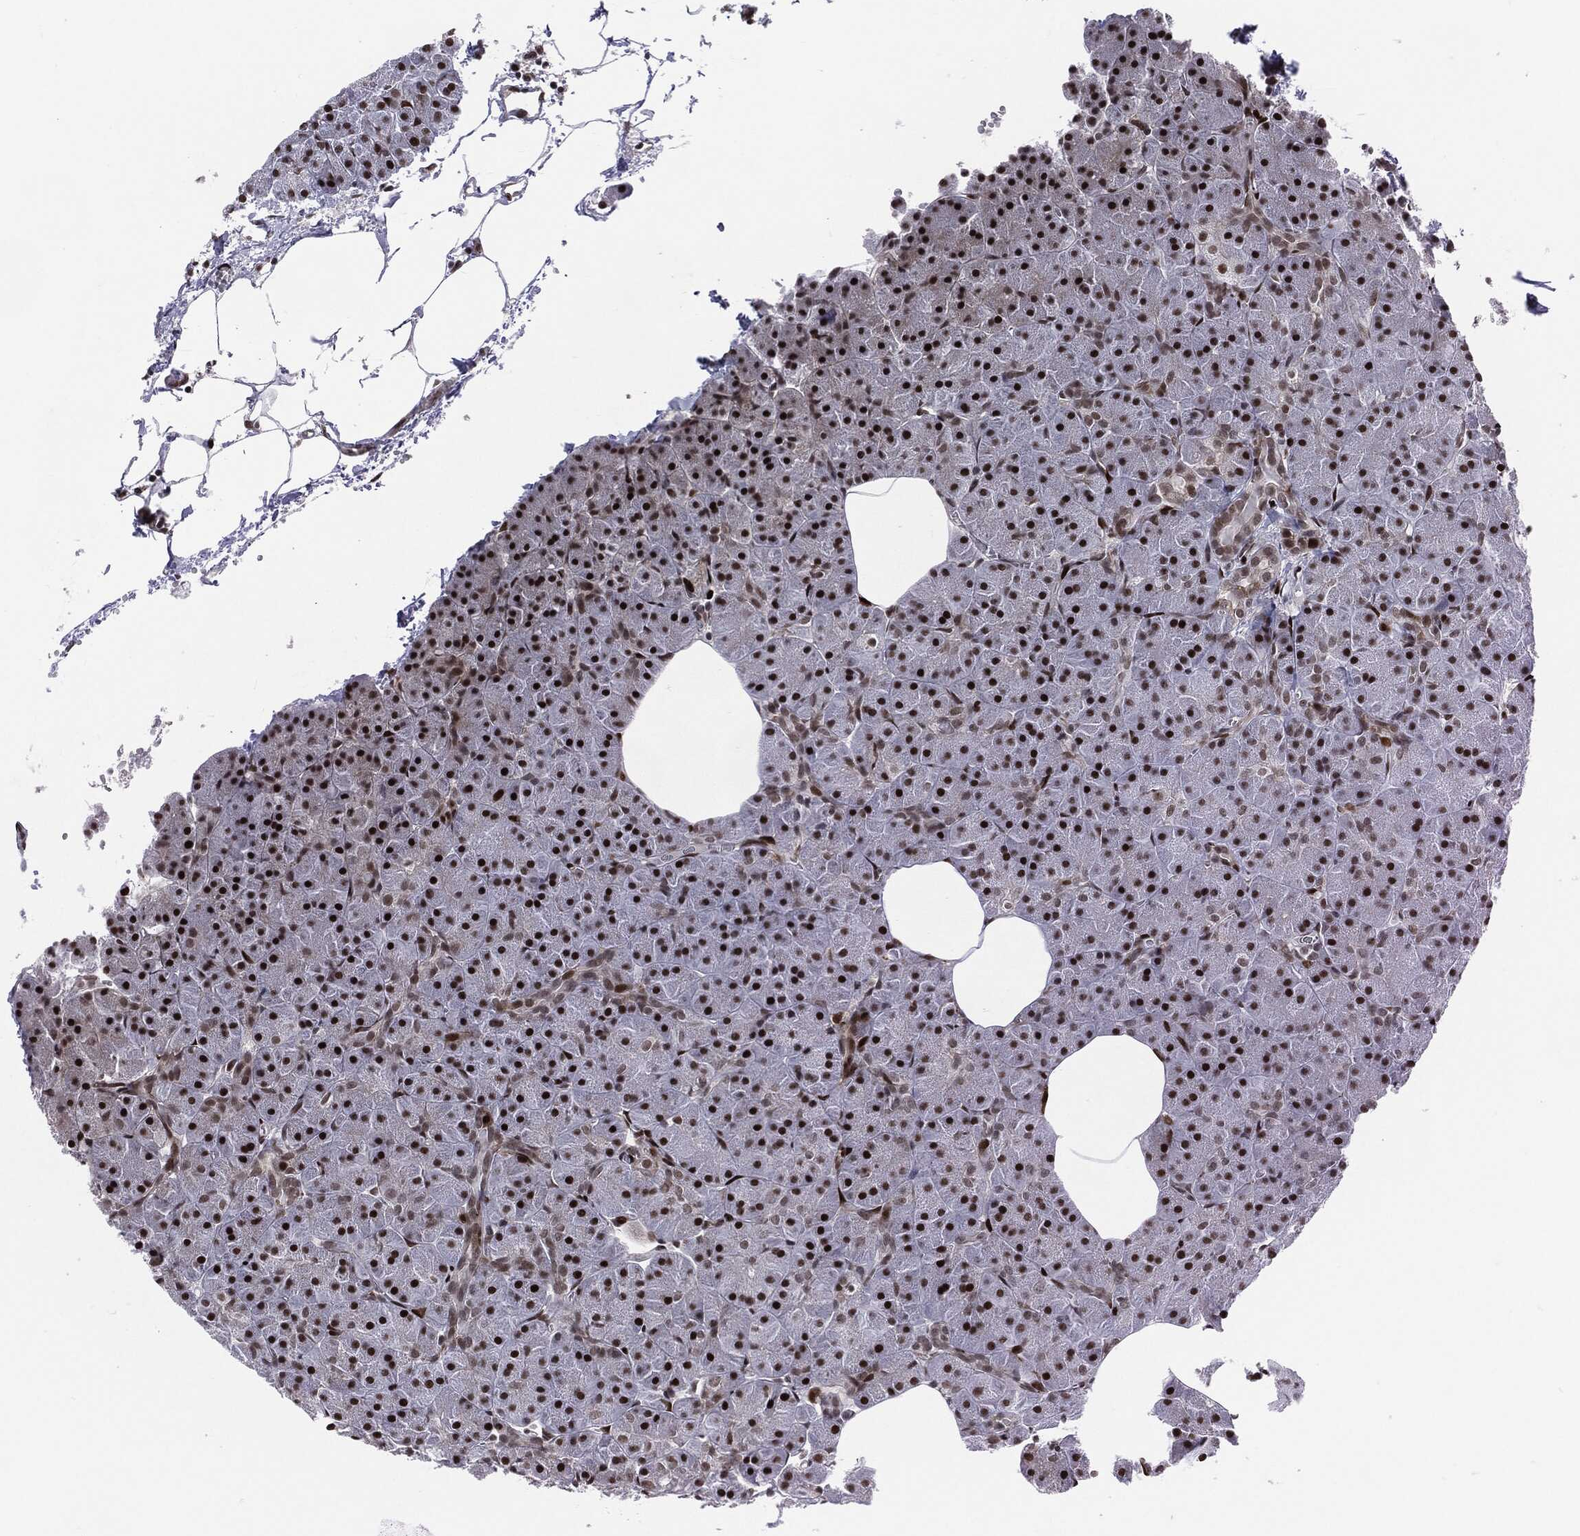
{"staining": {"intensity": "strong", "quantity": "25%-75%", "location": "nuclear"}, "tissue": "pancreas", "cell_type": "Exocrine glandular cells", "image_type": "normal", "snomed": [{"axis": "morphology", "description": "Normal tissue, NOS"}, {"axis": "topography", "description": "Pancreas"}], "caption": "The histopathology image exhibits immunohistochemical staining of benign pancreas. There is strong nuclear expression is seen in about 25%-75% of exocrine glandular cells. (DAB IHC, brown staining for protein, blue staining for nuclei).", "gene": "AKT2", "patient": {"sex": "male", "age": 61}}